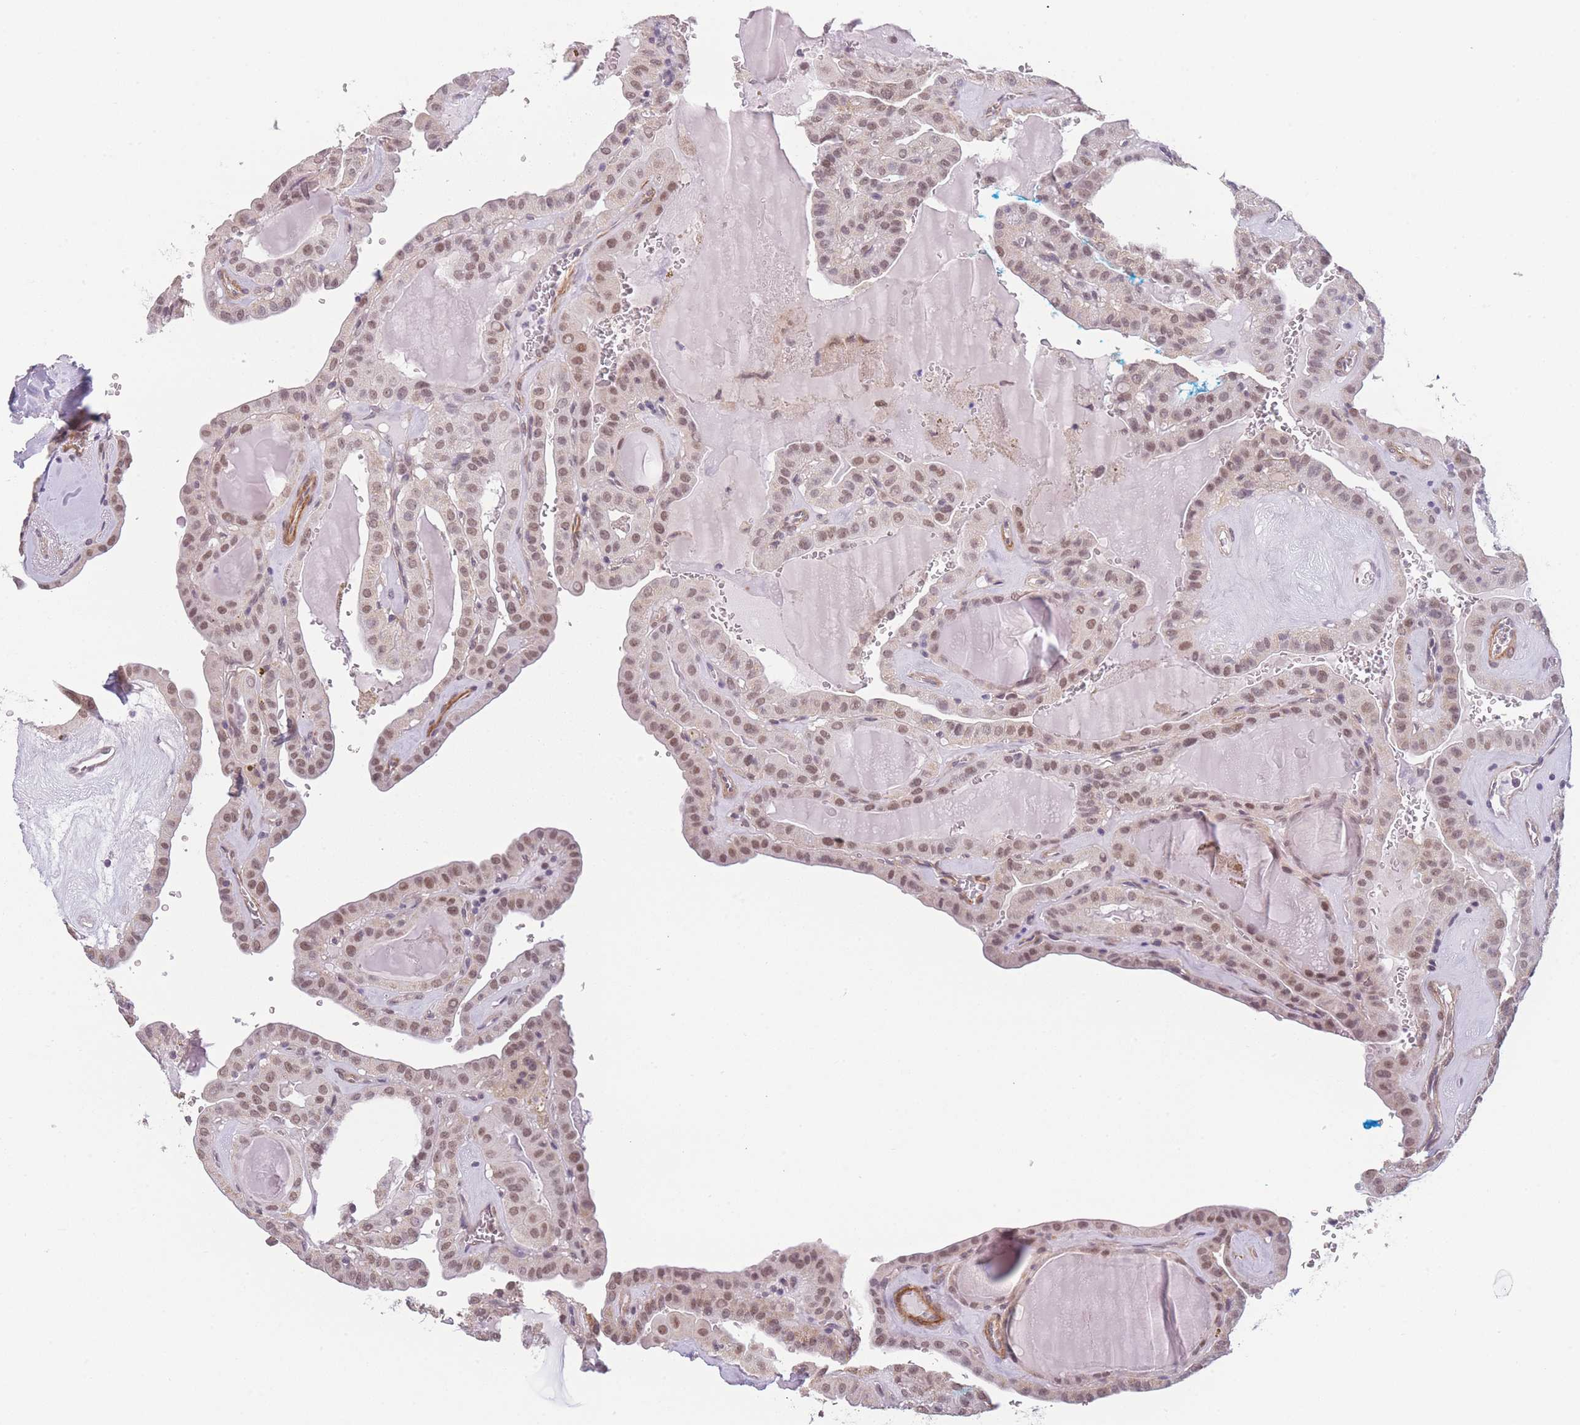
{"staining": {"intensity": "moderate", "quantity": ">75%", "location": "nuclear"}, "tissue": "thyroid cancer", "cell_type": "Tumor cells", "image_type": "cancer", "snomed": [{"axis": "morphology", "description": "Papillary adenocarcinoma, NOS"}, {"axis": "topography", "description": "Thyroid gland"}], "caption": "The histopathology image shows a brown stain indicating the presence of a protein in the nuclear of tumor cells in thyroid papillary adenocarcinoma. (IHC, brightfield microscopy, high magnification).", "gene": "SIN3B", "patient": {"sex": "male", "age": 52}}